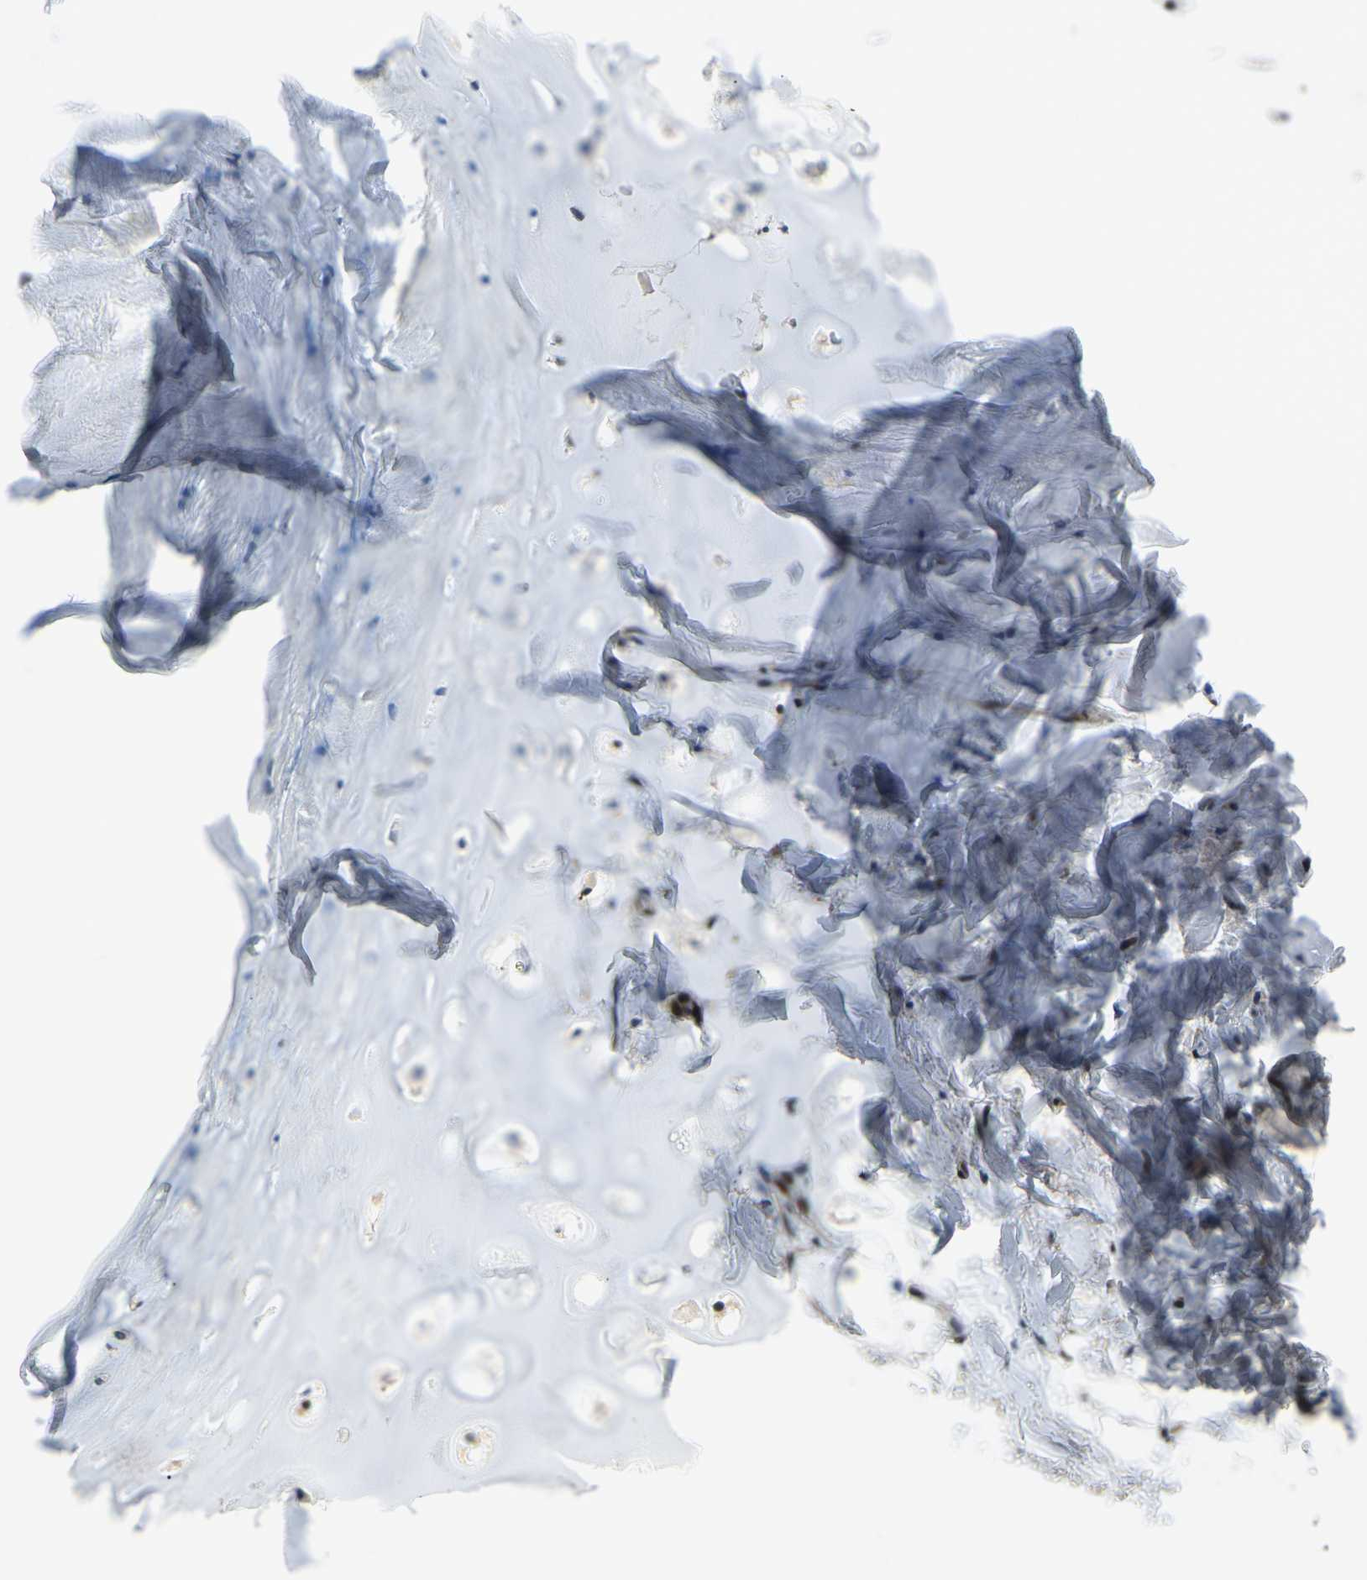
{"staining": {"intensity": "negative", "quantity": "none", "location": "none"}, "tissue": "adipose tissue", "cell_type": "Adipocytes", "image_type": "normal", "snomed": [{"axis": "morphology", "description": "Normal tissue, NOS"}, {"axis": "topography", "description": "Breast"}, {"axis": "topography", "description": "Soft tissue"}], "caption": "Immunohistochemistry of normal adipose tissue shows no staining in adipocytes.", "gene": "ING2", "patient": {"sex": "female", "age": 75}}